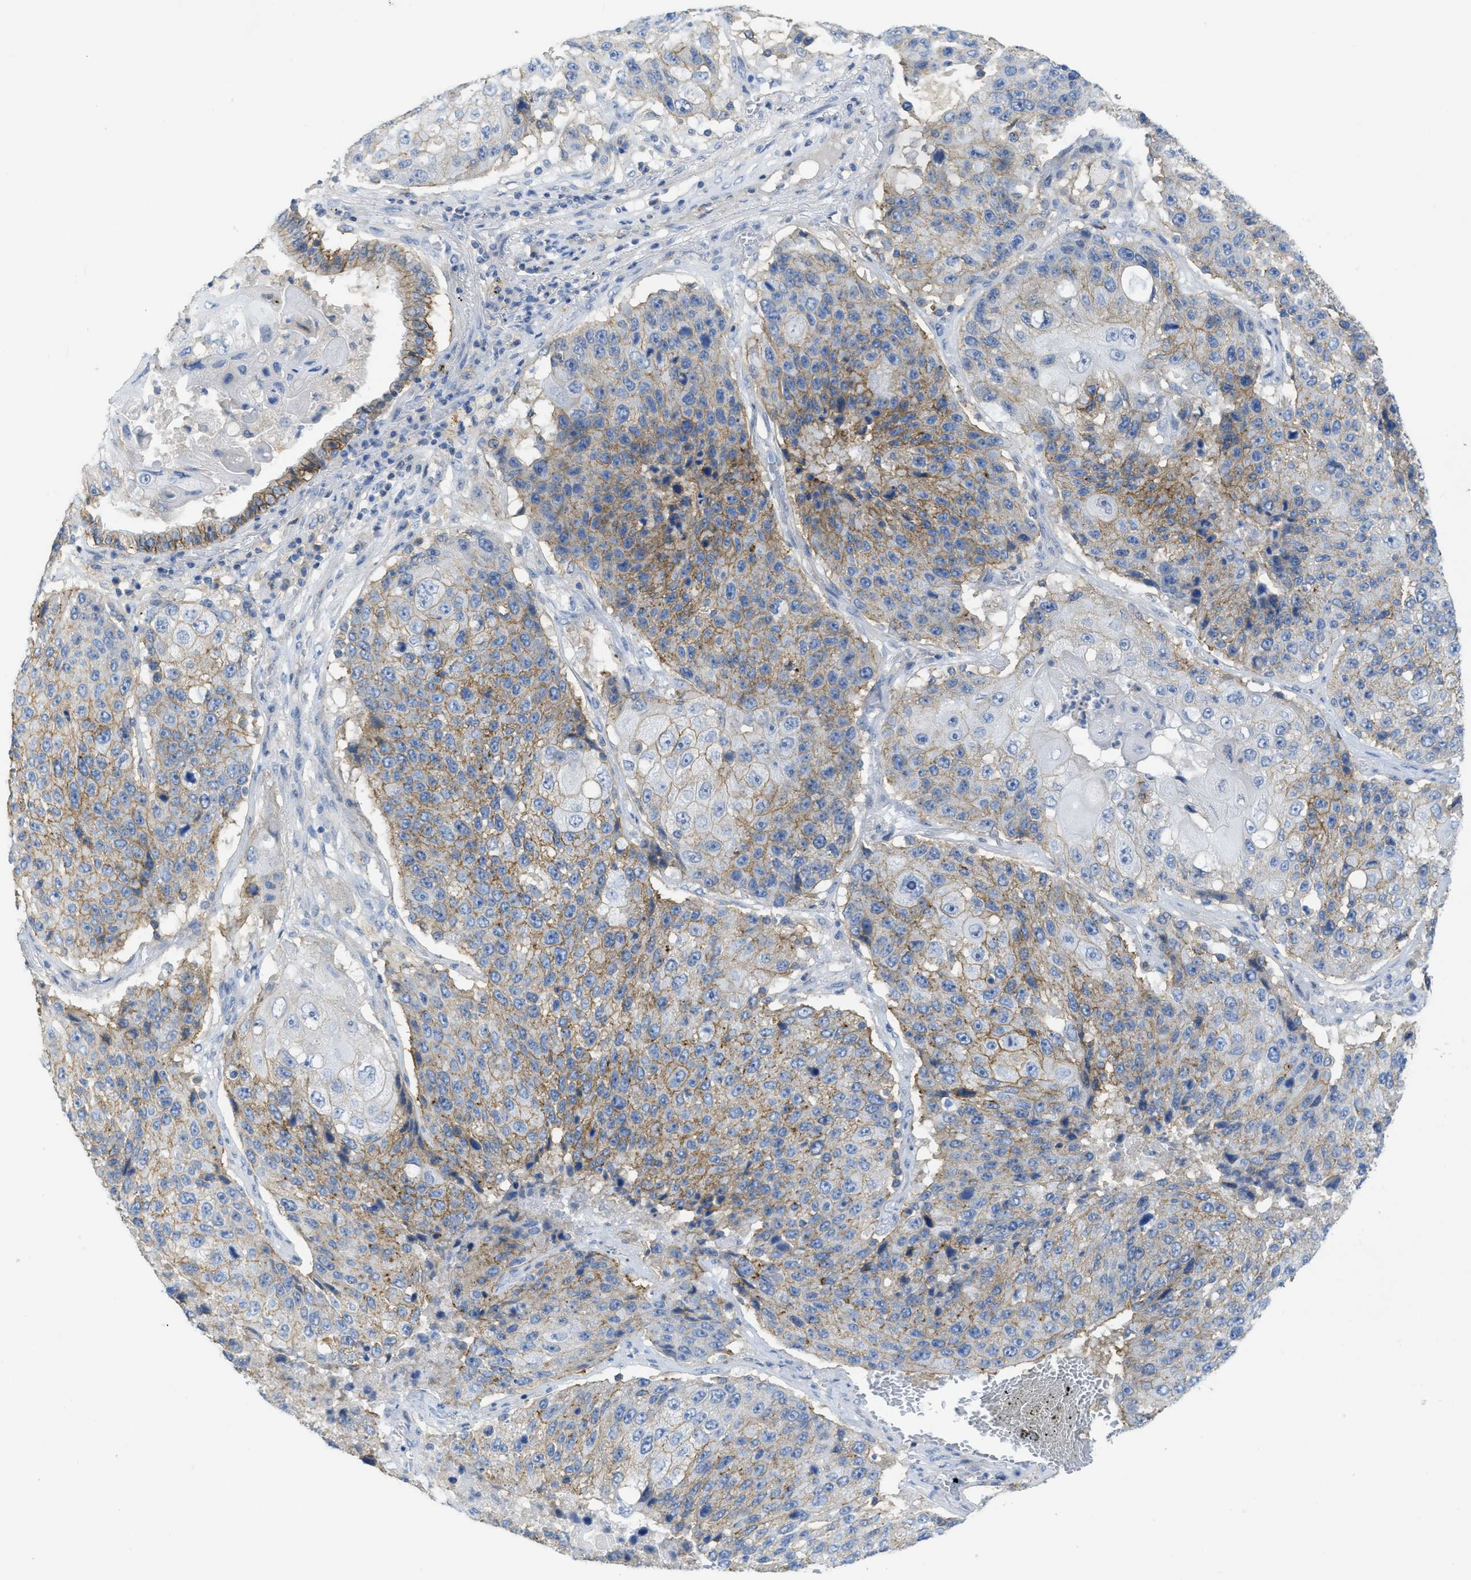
{"staining": {"intensity": "moderate", "quantity": "25%-75%", "location": "cytoplasmic/membranous"}, "tissue": "lung cancer", "cell_type": "Tumor cells", "image_type": "cancer", "snomed": [{"axis": "morphology", "description": "Squamous cell carcinoma, NOS"}, {"axis": "topography", "description": "Lung"}], "caption": "Lung cancer (squamous cell carcinoma) stained with a brown dye reveals moderate cytoplasmic/membranous positive positivity in approximately 25%-75% of tumor cells.", "gene": "CNNM4", "patient": {"sex": "male", "age": 61}}